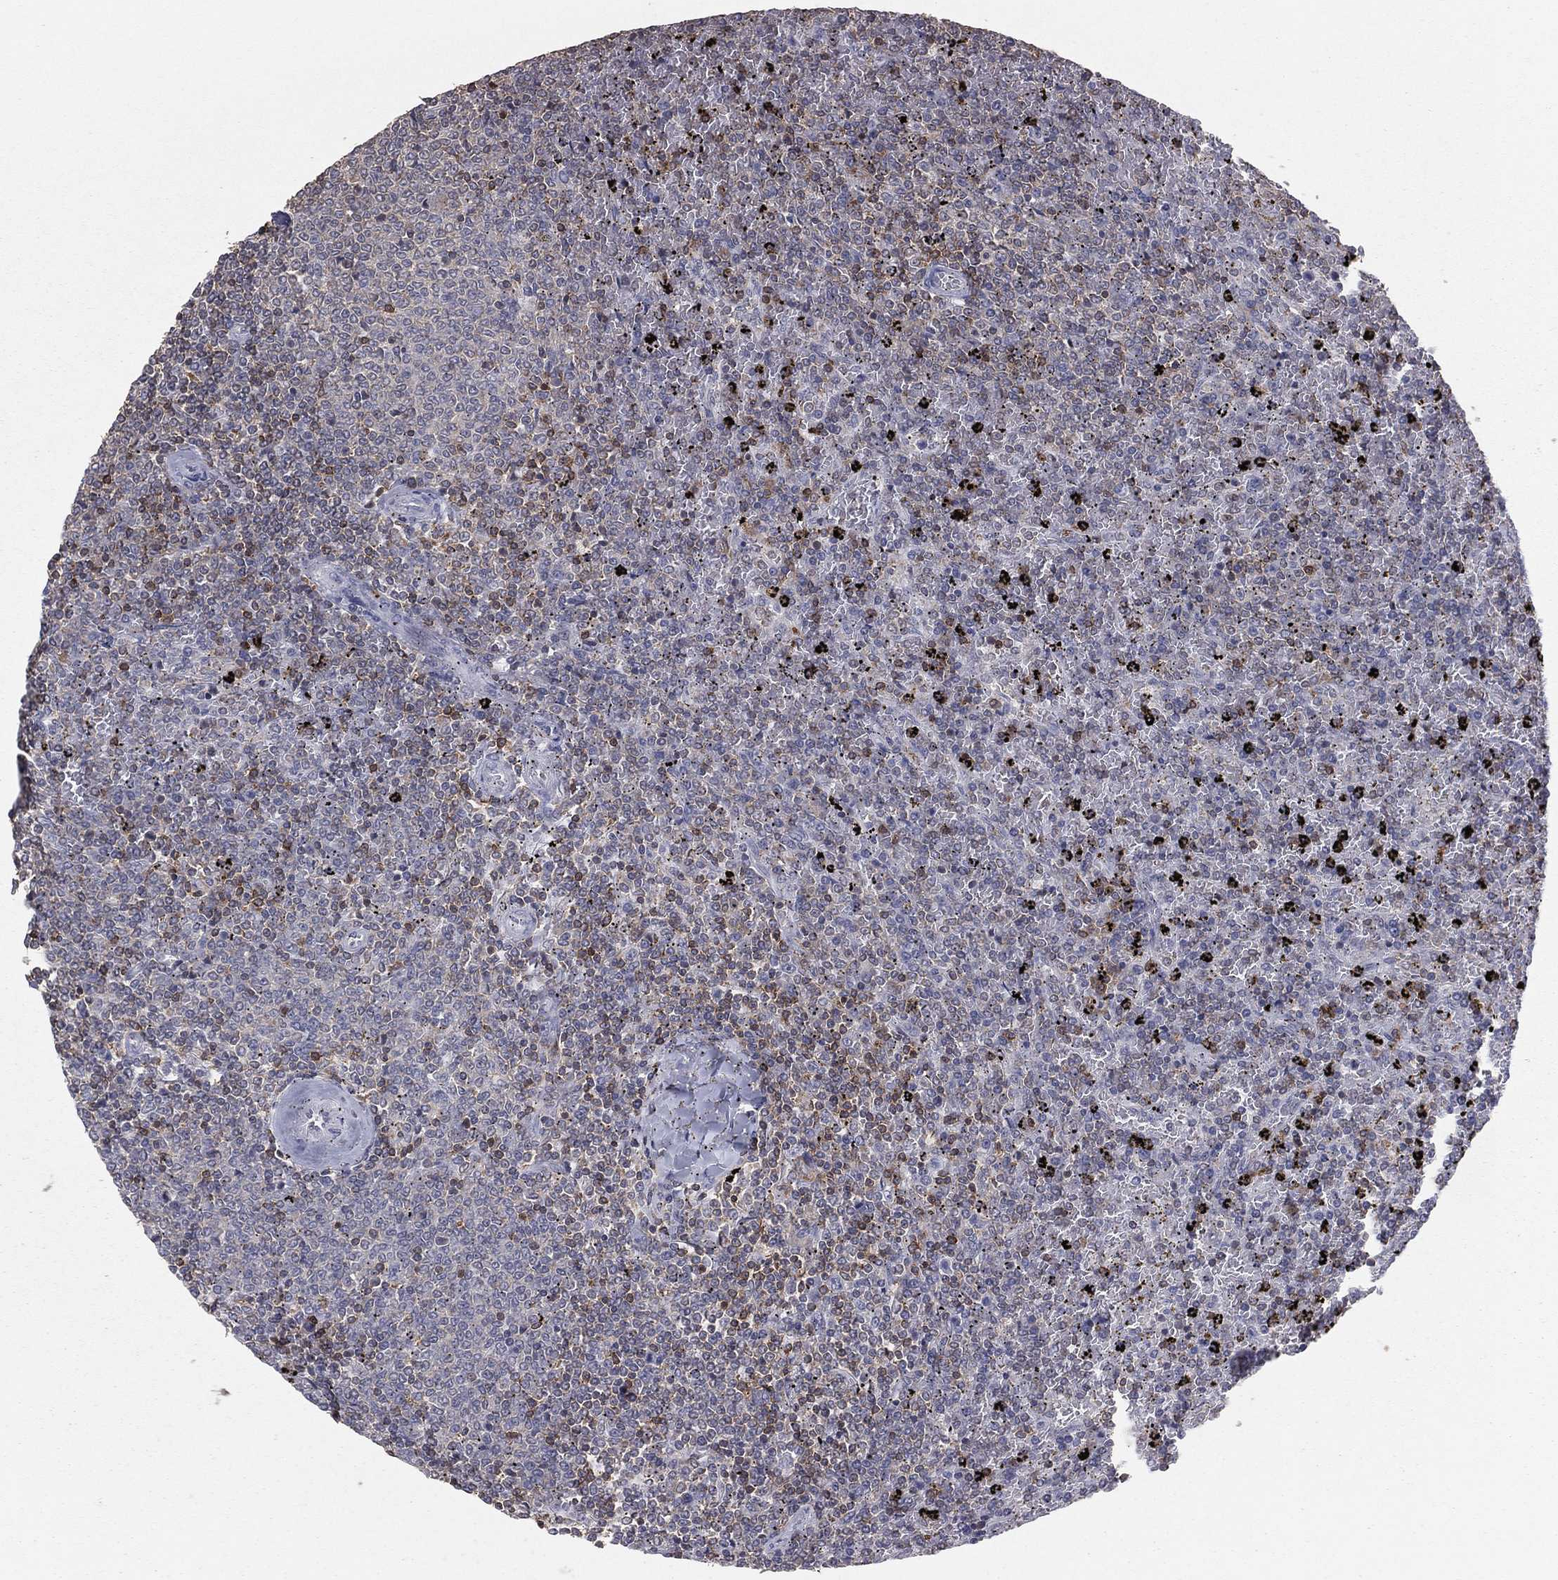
{"staining": {"intensity": "weak", "quantity": "<25%", "location": "cytoplasmic/membranous"}, "tissue": "lymphoma", "cell_type": "Tumor cells", "image_type": "cancer", "snomed": [{"axis": "morphology", "description": "Malignant lymphoma, non-Hodgkin's type, Low grade"}, {"axis": "topography", "description": "Spleen"}], "caption": "This is an immunohistochemistry (IHC) histopathology image of lymphoma. There is no staining in tumor cells.", "gene": "PSTPIP1", "patient": {"sex": "female", "age": 77}}